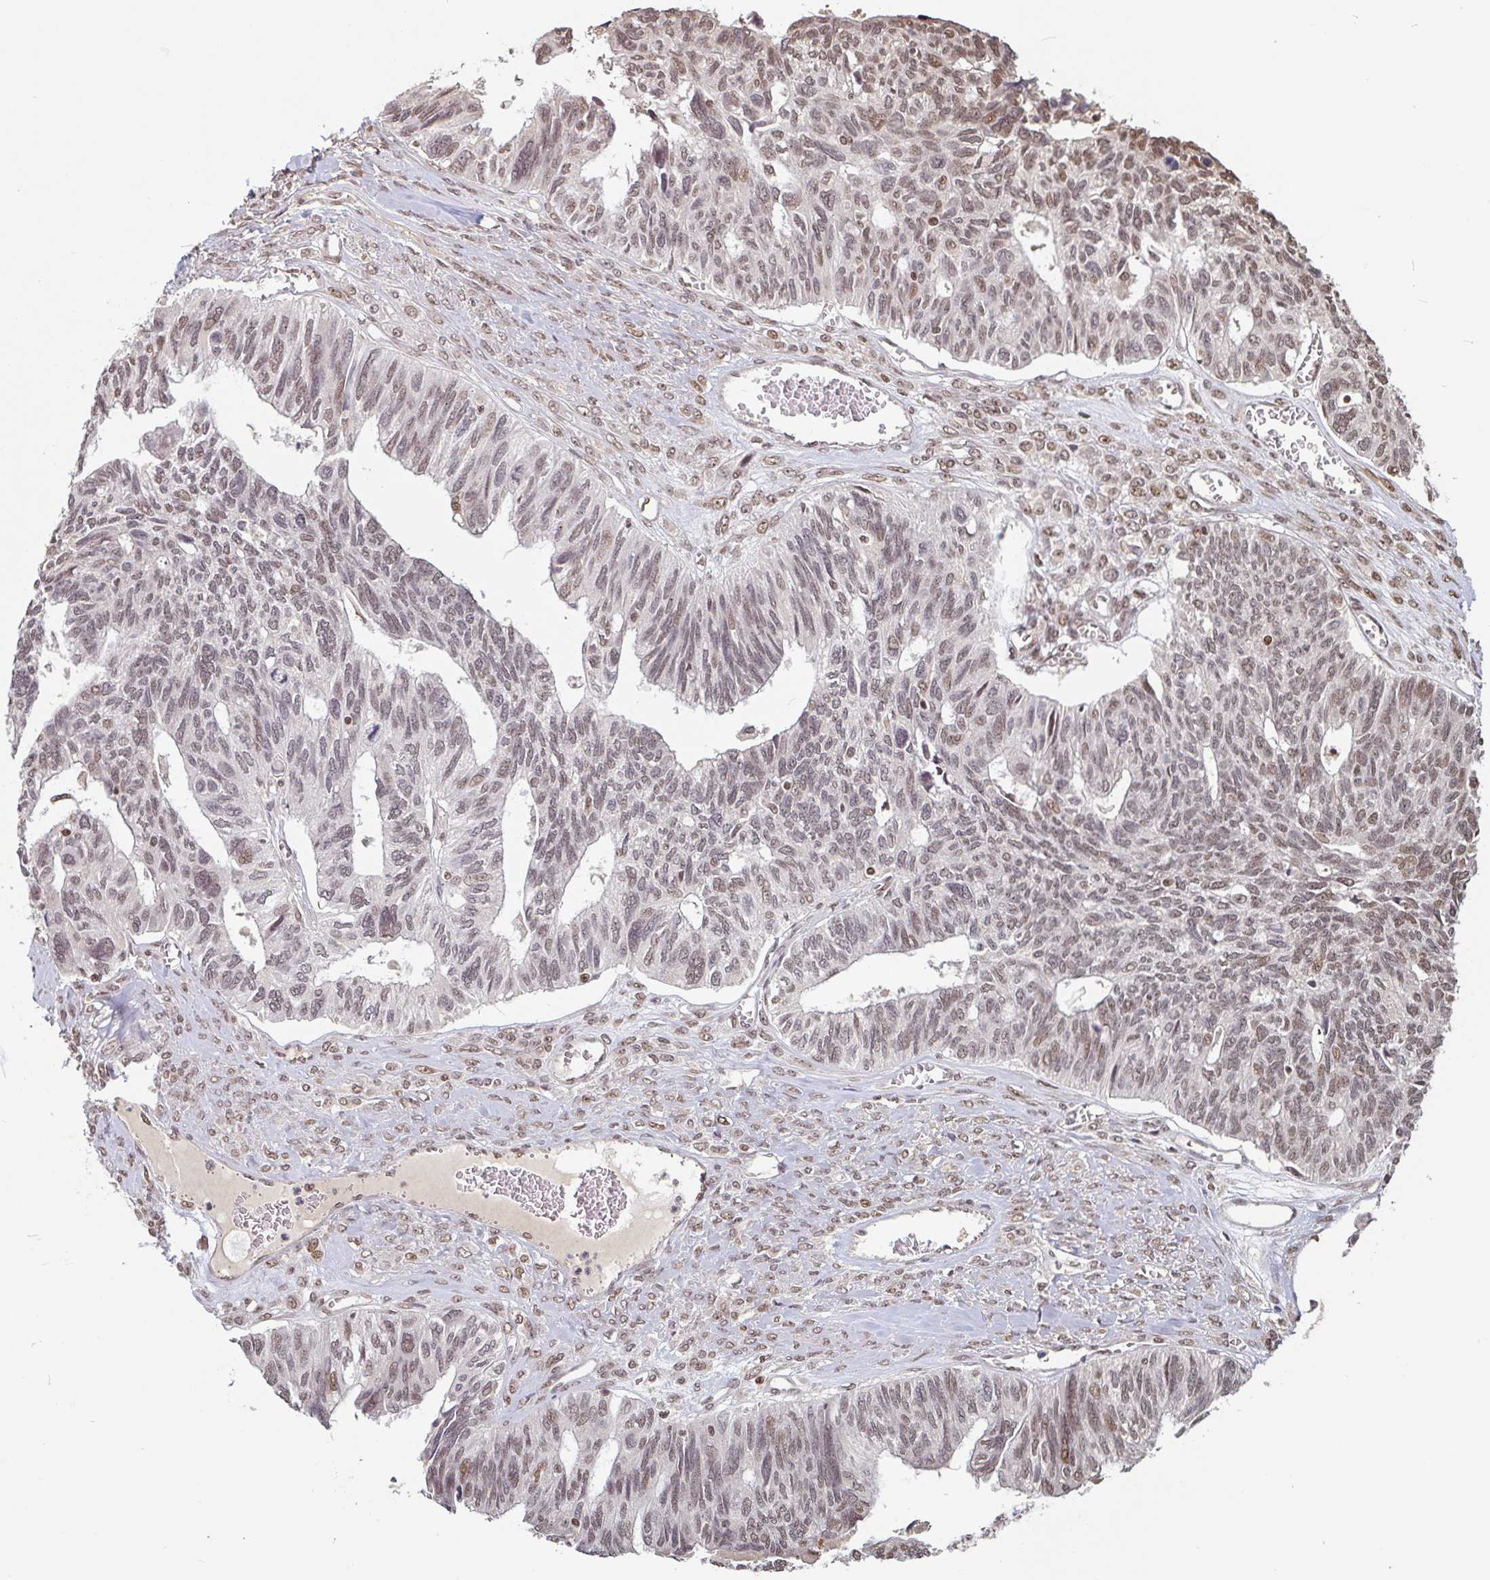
{"staining": {"intensity": "moderate", "quantity": ">75%", "location": "nuclear"}, "tissue": "ovarian cancer", "cell_type": "Tumor cells", "image_type": "cancer", "snomed": [{"axis": "morphology", "description": "Cystadenocarcinoma, serous, NOS"}, {"axis": "topography", "description": "Ovary"}], "caption": "Immunohistochemistry (IHC) of human ovarian cancer (serous cystadenocarcinoma) exhibits medium levels of moderate nuclear staining in approximately >75% of tumor cells.", "gene": "DR1", "patient": {"sex": "female", "age": 79}}